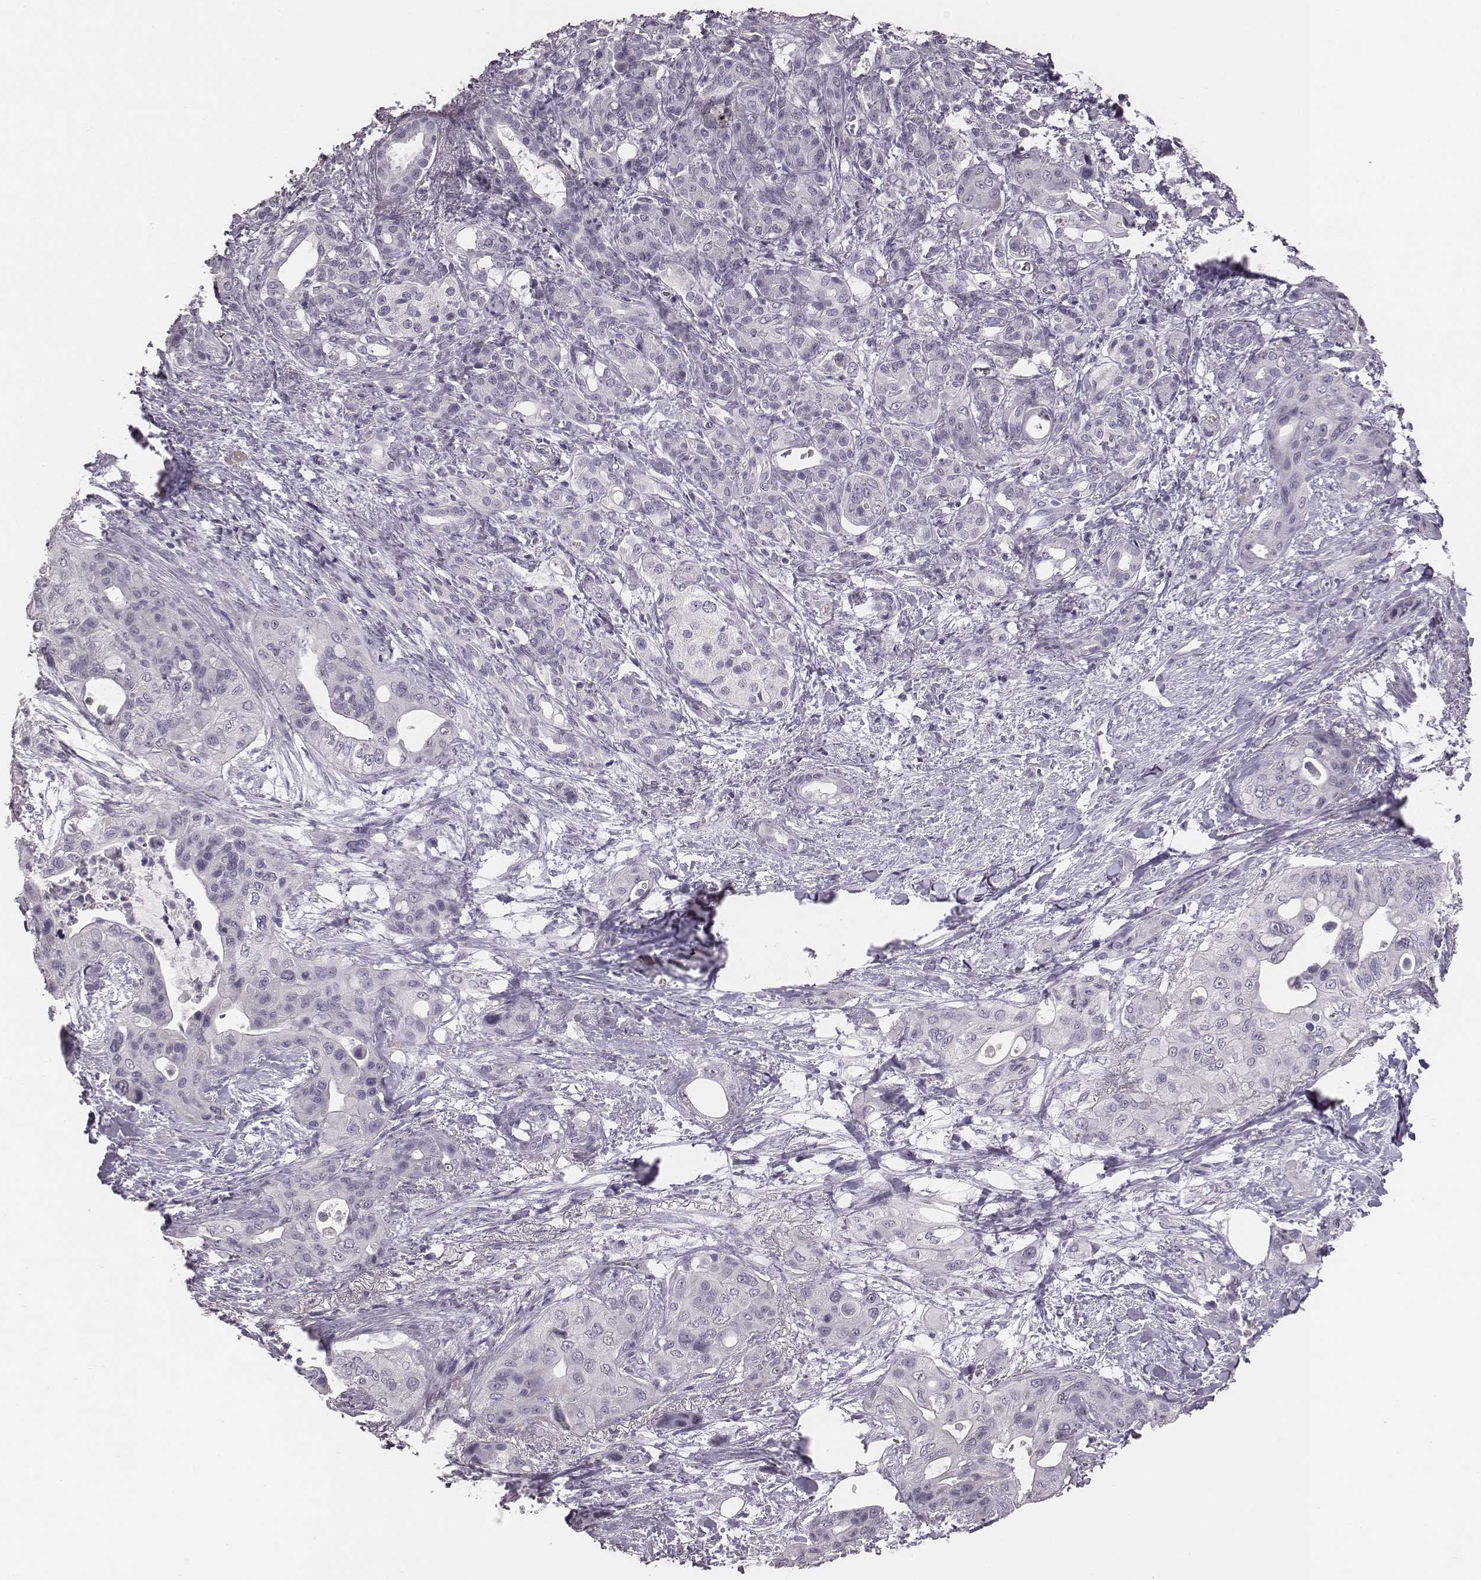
{"staining": {"intensity": "negative", "quantity": "none", "location": "none"}, "tissue": "pancreatic cancer", "cell_type": "Tumor cells", "image_type": "cancer", "snomed": [{"axis": "morphology", "description": "Adenocarcinoma, NOS"}, {"axis": "topography", "description": "Pancreas"}], "caption": "This histopathology image is of pancreatic adenocarcinoma stained with immunohistochemistry to label a protein in brown with the nuclei are counter-stained blue. There is no positivity in tumor cells. Brightfield microscopy of IHC stained with DAB (3,3'-diaminobenzidine) (brown) and hematoxylin (blue), captured at high magnification.", "gene": "CSHL1", "patient": {"sex": "male", "age": 71}}